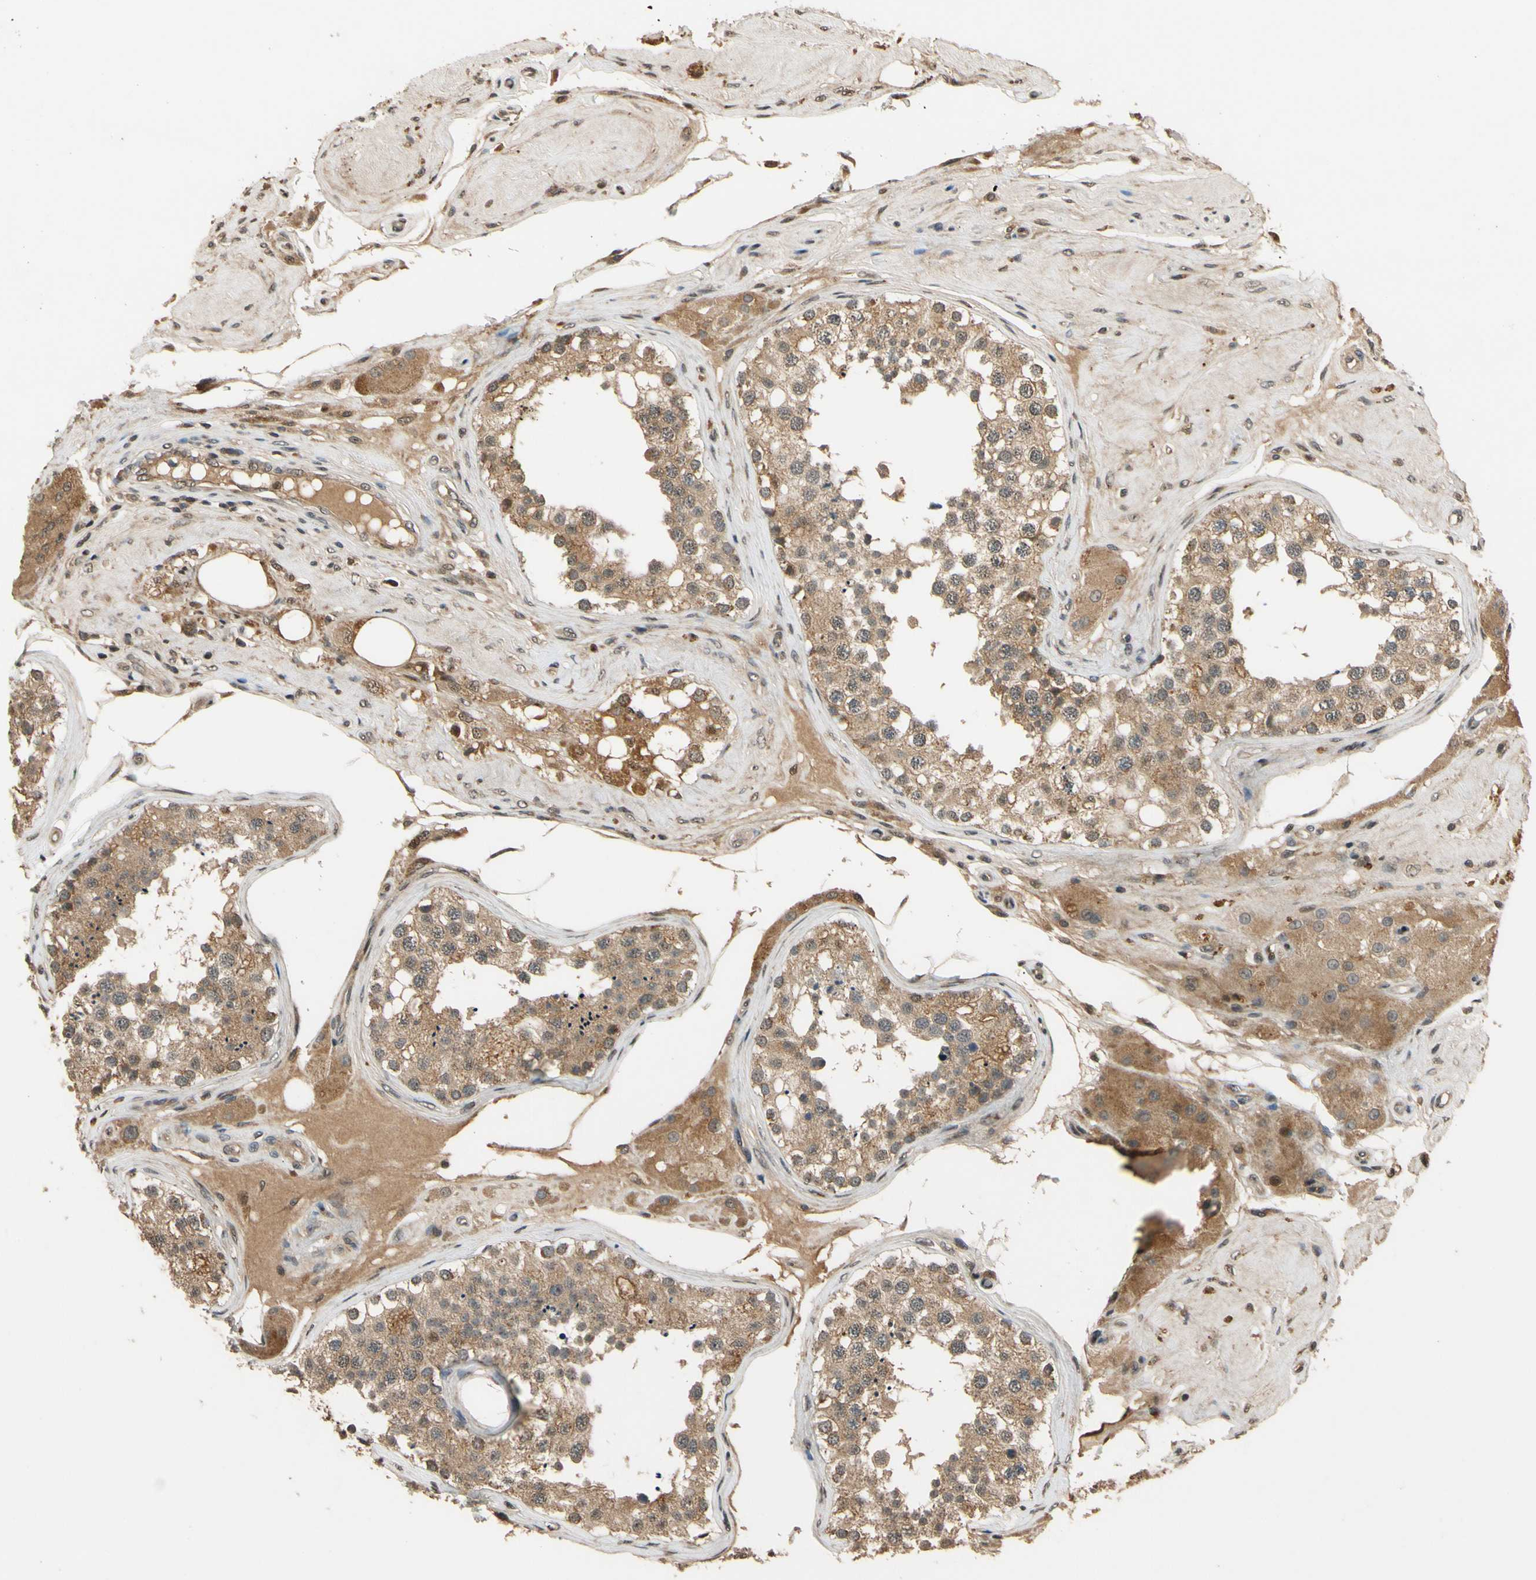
{"staining": {"intensity": "moderate", "quantity": ">75%", "location": "cytoplasmic/membranous"}, "tissue": "testis", "cell_type": "Cells in seminiferous ducts", "image_type": "normal", "snomed": [{"axis": "morphology", "description": "Normal tissue, NOS"}, {"axis": "topography", "description": "Testis"}], "caption": "An immunohistochemistry histopathology image of unremarkable tissue is shown. Protein staining in brown shows moderate cytoplasmic/membranous positivity in testis within cells in seminiferous ducts.", "gene": "TMEM230", "patient": {"sex": "male", "age": 68}}